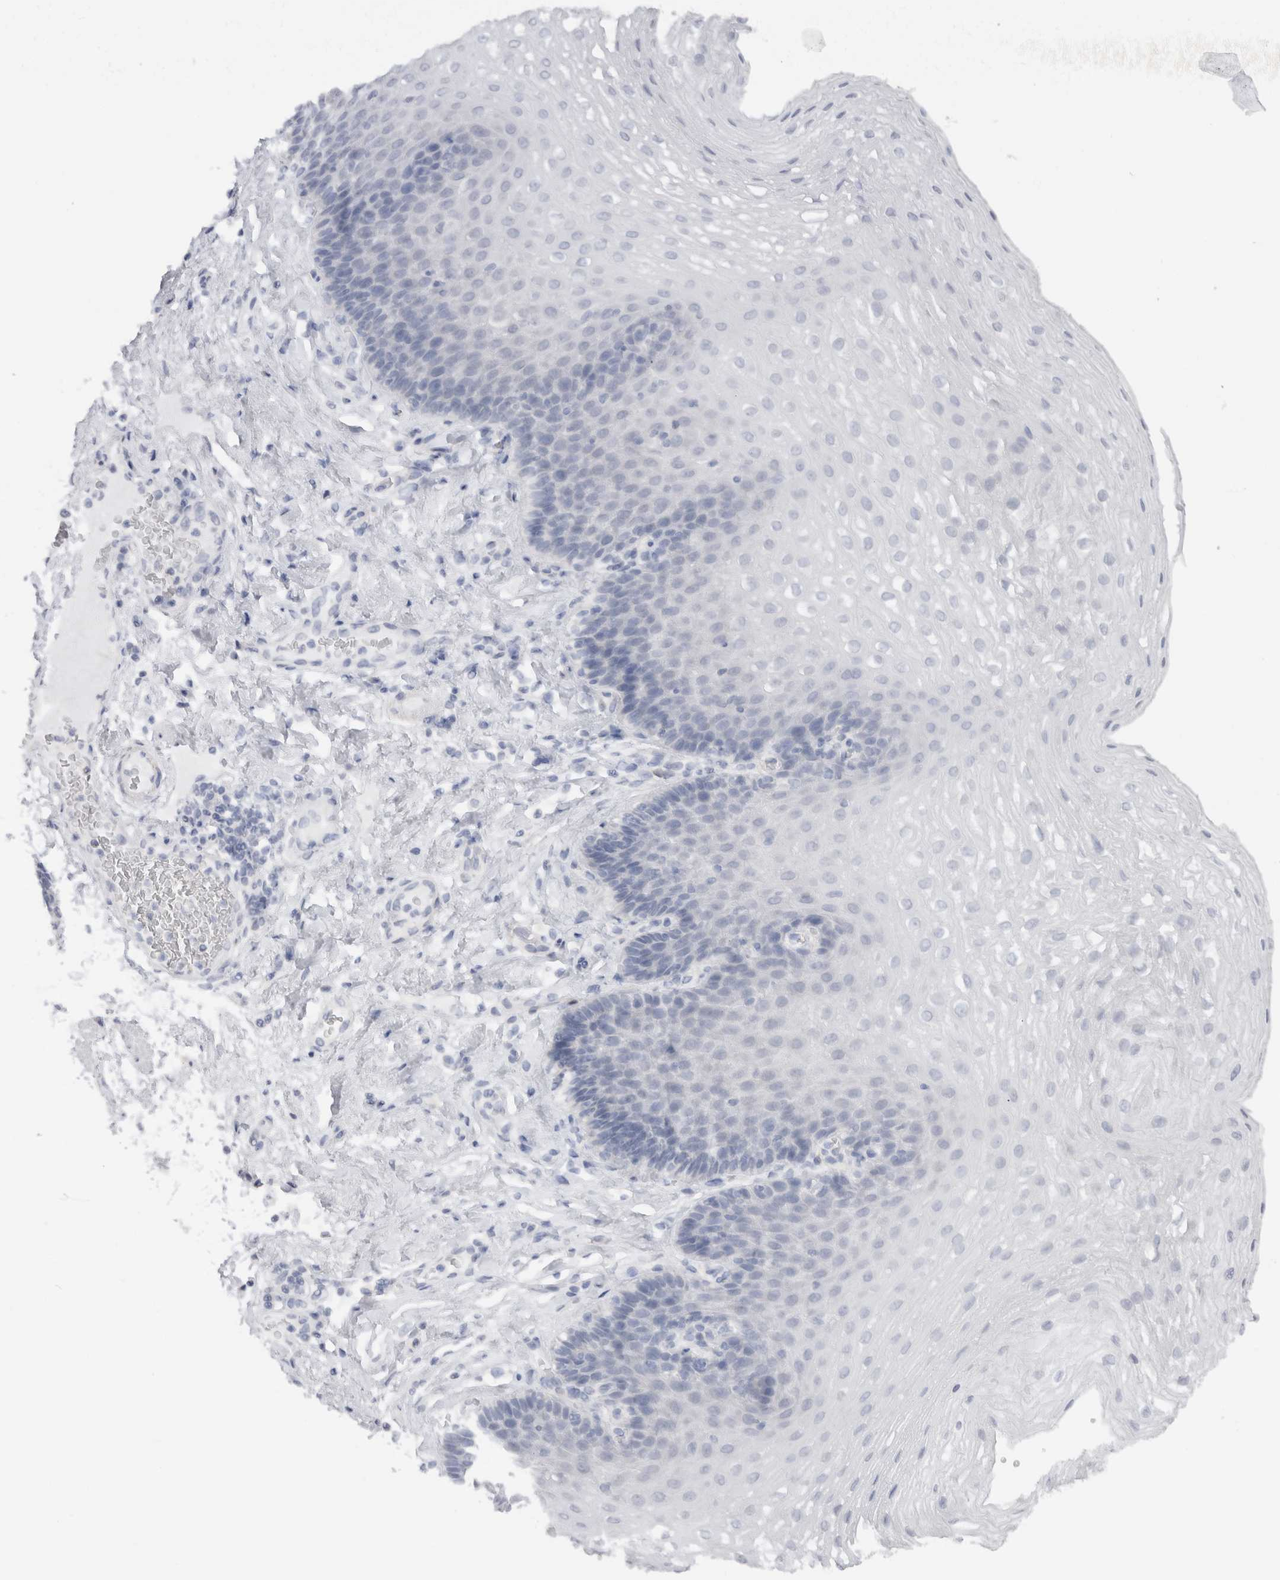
{"staining": {"intensity": "negative", "quantity": "none", "location": "none"}, "tissue": "esophagus", "cell_type": "Squamous epithelial cells", "image_type": "normal", "snomed": [{"axis": "morphology", "description": "Normal tissue, NOS"}, {"axis": "topography", "description": "Esophagus"}], "caption": "Immunohistochemistry (IHC) micrograph of normal human esophagus stained for a protein (brown), which exhibits no staining in squamous epithelial cells. (DAB IHC visualized using brightfield microscopy, high magnification).", "gene": "C9orf50", "patient": {"sex": "female", "age": 66}}